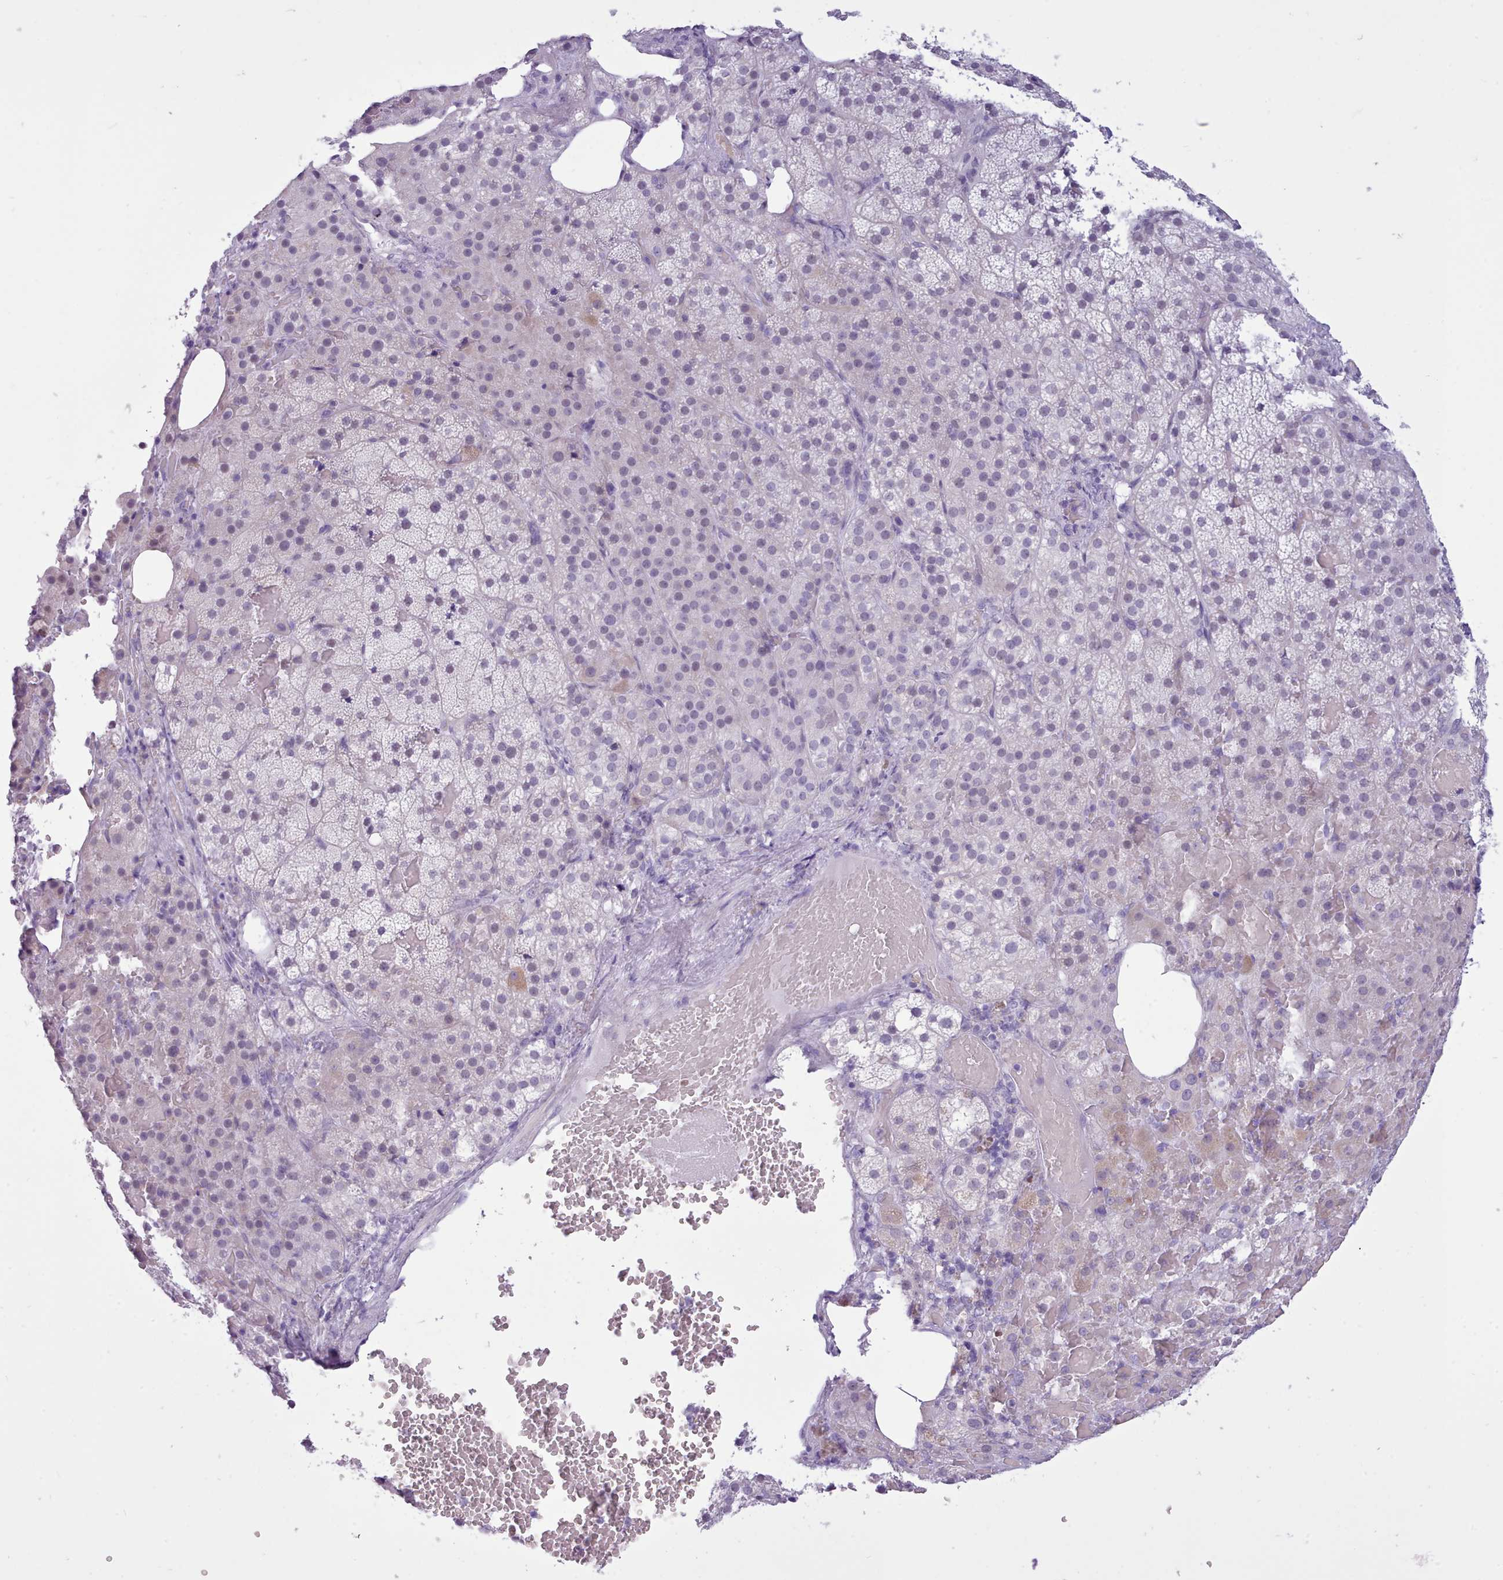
{"staining": {"intensity": "weak", "quantity": "<25%", "location": "cytoplasmic/membranous"}, "tissue": "adrenal gland", "cell_type": "Glandular cells", "image_type": "normal", "snomed": [{"axis": "morphology", "description": "Normal tissue, NOS"}, {"axis": "topography", "description": "Adrenal gland"}], "caption": "DAB (3,3'-diaminobenzidine) immunohistochemical staining of unremarkable adrenal gland displays no significant positivity in glandular cells.", "gene": "FBXO48", "patient": {"sex": "female", "age": 59}}